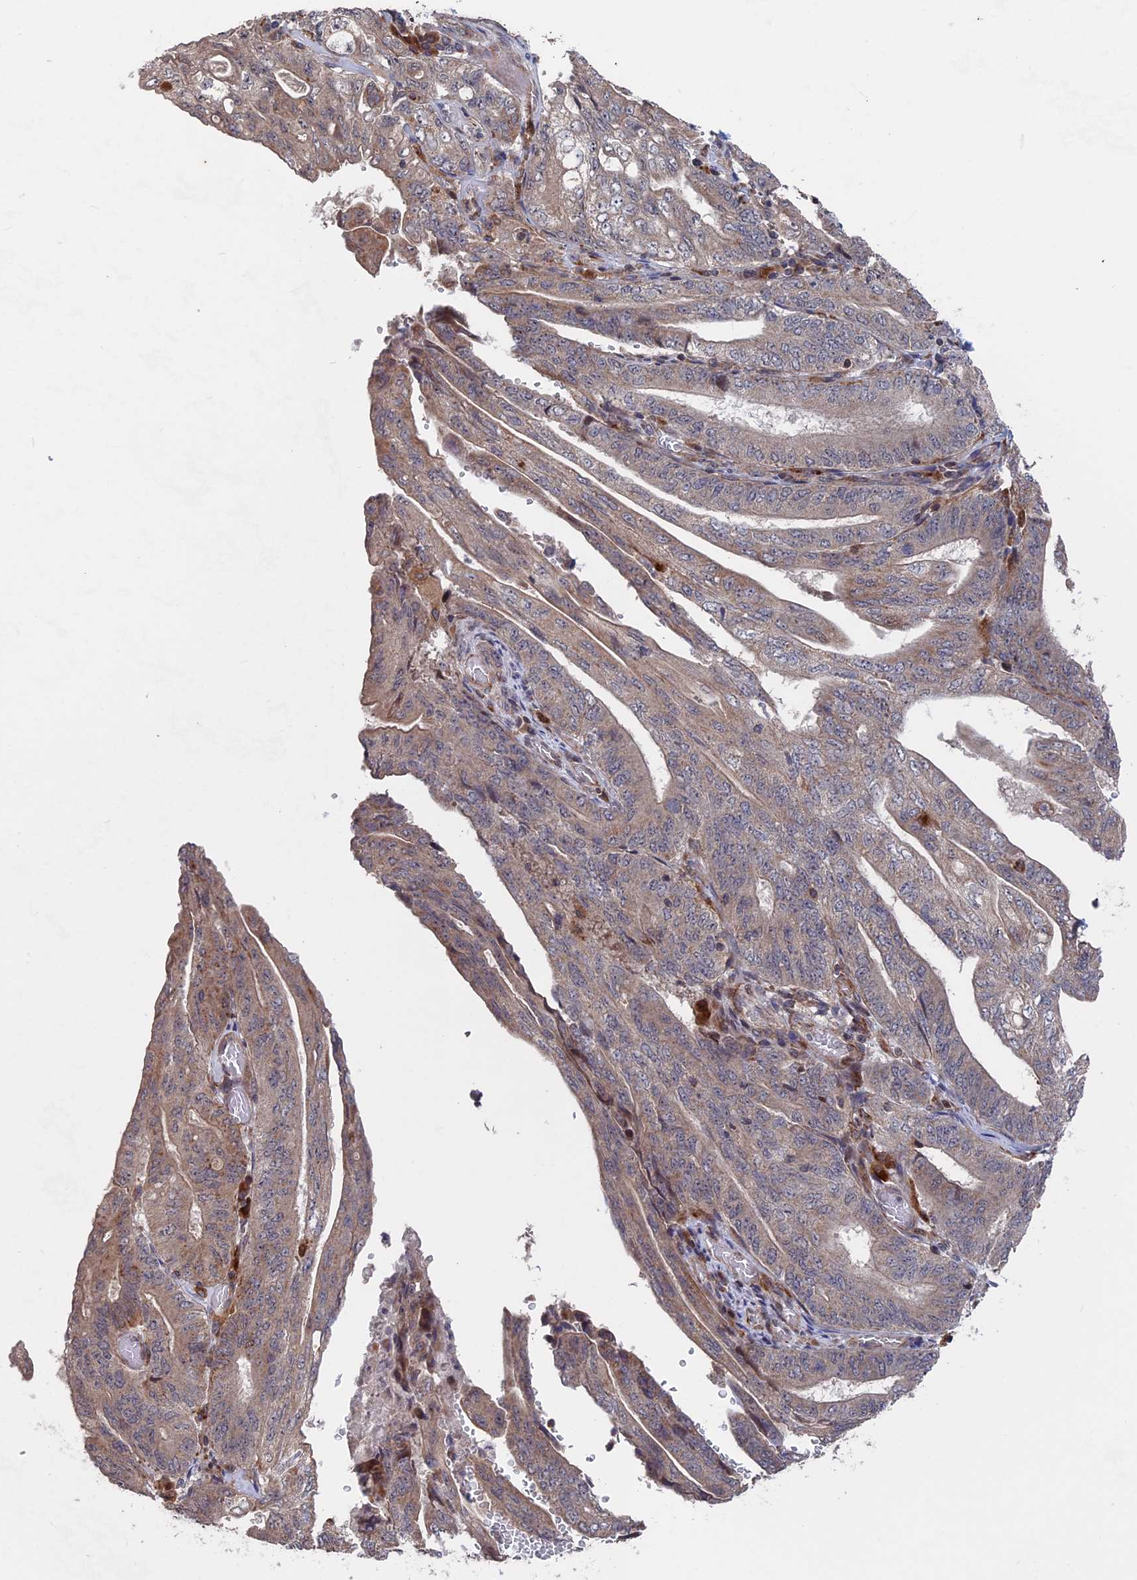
{"staining": {"intensity": "weak", "quantity": "25%-75%", "location": "cytoplasmic/membranous"}, "tissue": "stomach cancer", "cell_type": "Tumor cells", "image_type": "cancer", "snomed": [{"axis": "morphology", "description": "Adenocarcinoma, NOS"}, {"axis": "topography", "description": "Stomach"}], "caption": "Stomach cancer stained with a brown dye shows weak cytoplasmic/membranous positive expression in about 25%-75% of tumor cells.", "gene": "PLA2G15", "patient": {"sex": "female", "age": 73}}